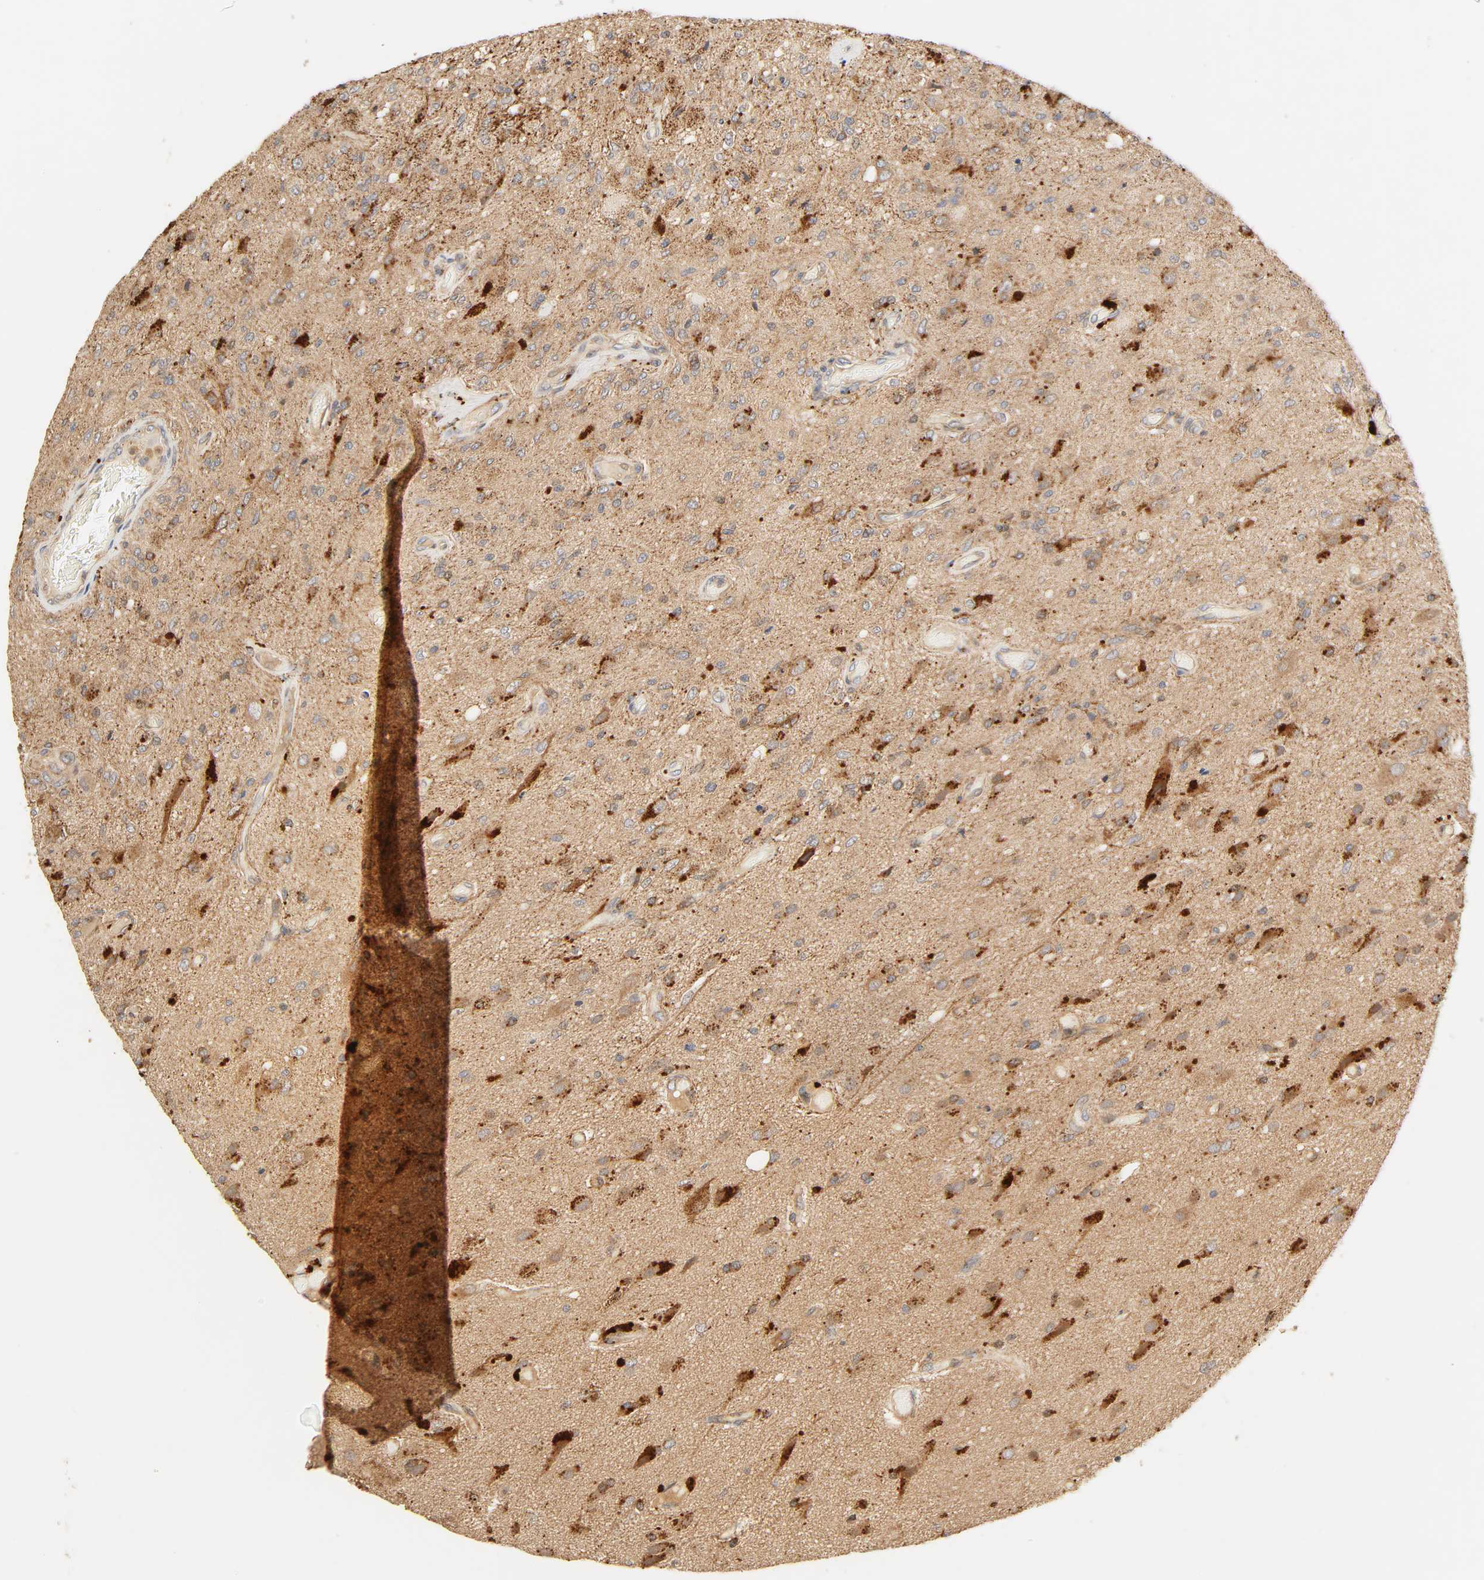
{"staining": {"intensity": "moderate", "quantity": ">75%", "location": "cytoplasmic/membranous"}, "tissue": "glioma", "cell_type": "Tumor cells", "image_type": "cancer", "snomed": [{"axis": "morphology", "description": "Normal tissue, NOS"}, {"axis": "morphology", "description": "Glioma, malignant, High grade"}, {"axis": "topography", "description": "Cerebral cortex"}], "caption": "DAB immunohistochemical staining of human glioma demonstrates moderate cytoplasmic/membranous protein staining in approximately >75% of tumor cells. (DAB (3,3'-diaminobenzidine) = brown stain, brightfield microscopy at high magnification).", "gene": "MAPK6", "patient": {"sex": "male", "age": 77}}